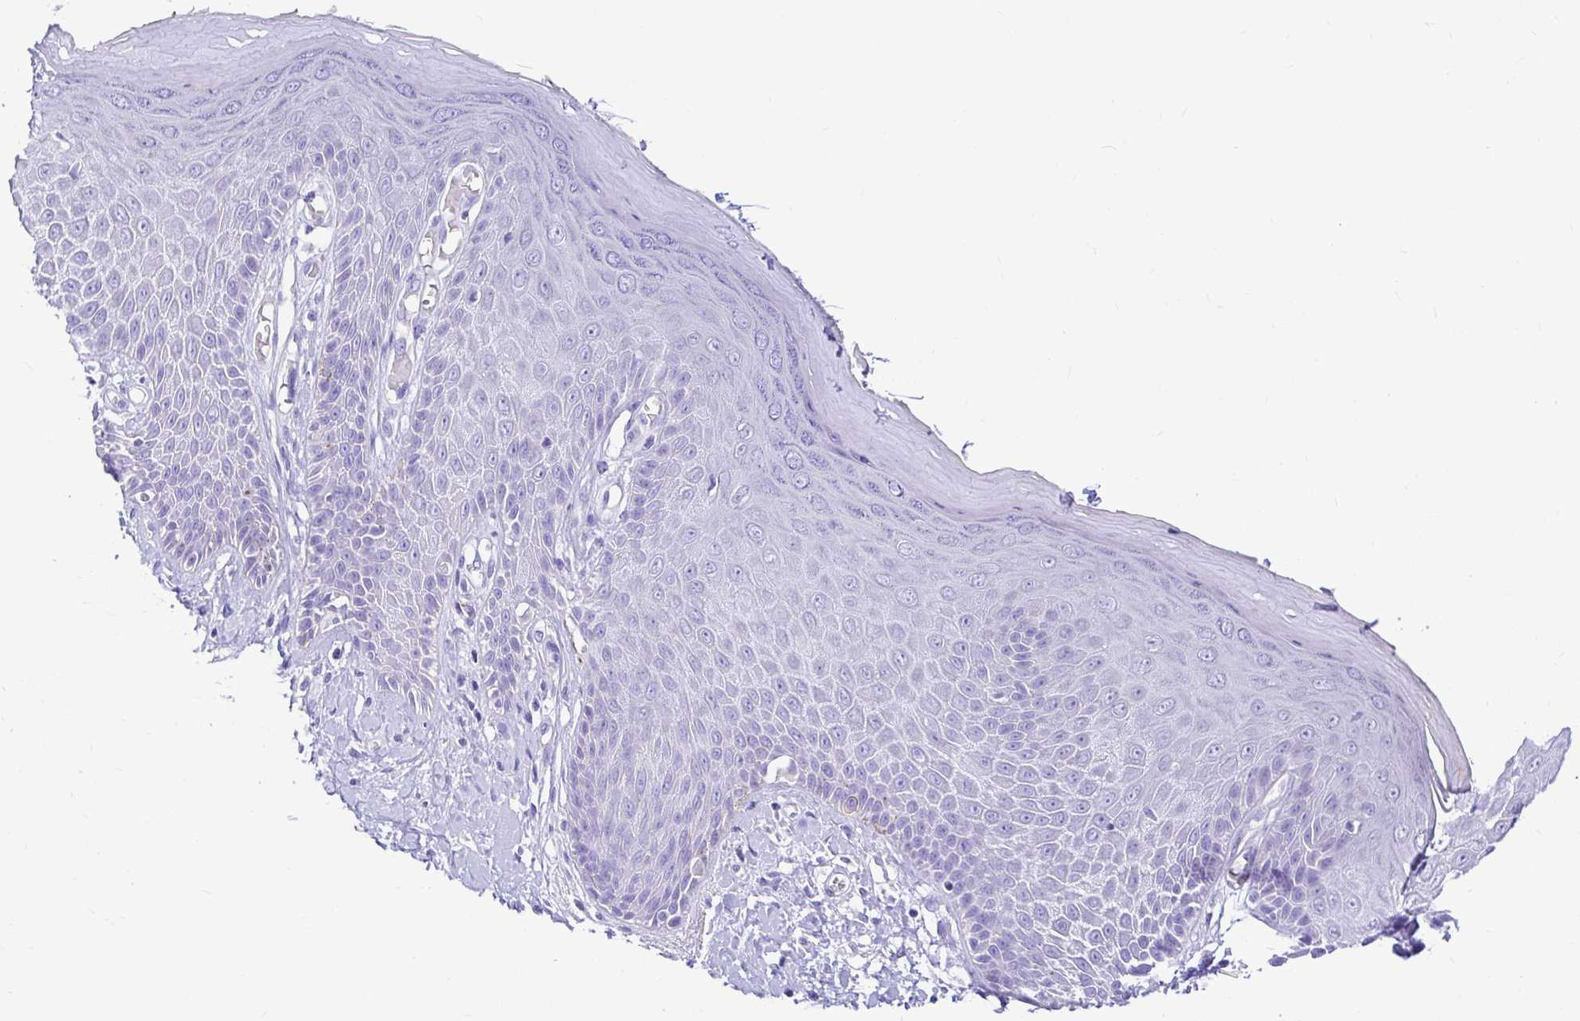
{"staining": {"intensity": "negative", "quantity": "none", "location": "none"}, "tissue": "skin", "cell_type": "Epidermal cells", "image_type": "normal", "snomed": [{"axis": "morphology", "description": "Normal tissue, NOS"}, {"axis": "topography", "description": "Anal"}, {"axis": "topography", "description": "Peripheral nerve tissue"}], "caption": "Image shows no significant protein expression in epidermal cells of unremarkable skin. (IHC, brightfield microscopy, high magnification).", "gene": "BACE2", "patient": {"sex": "male", "age": 78}}